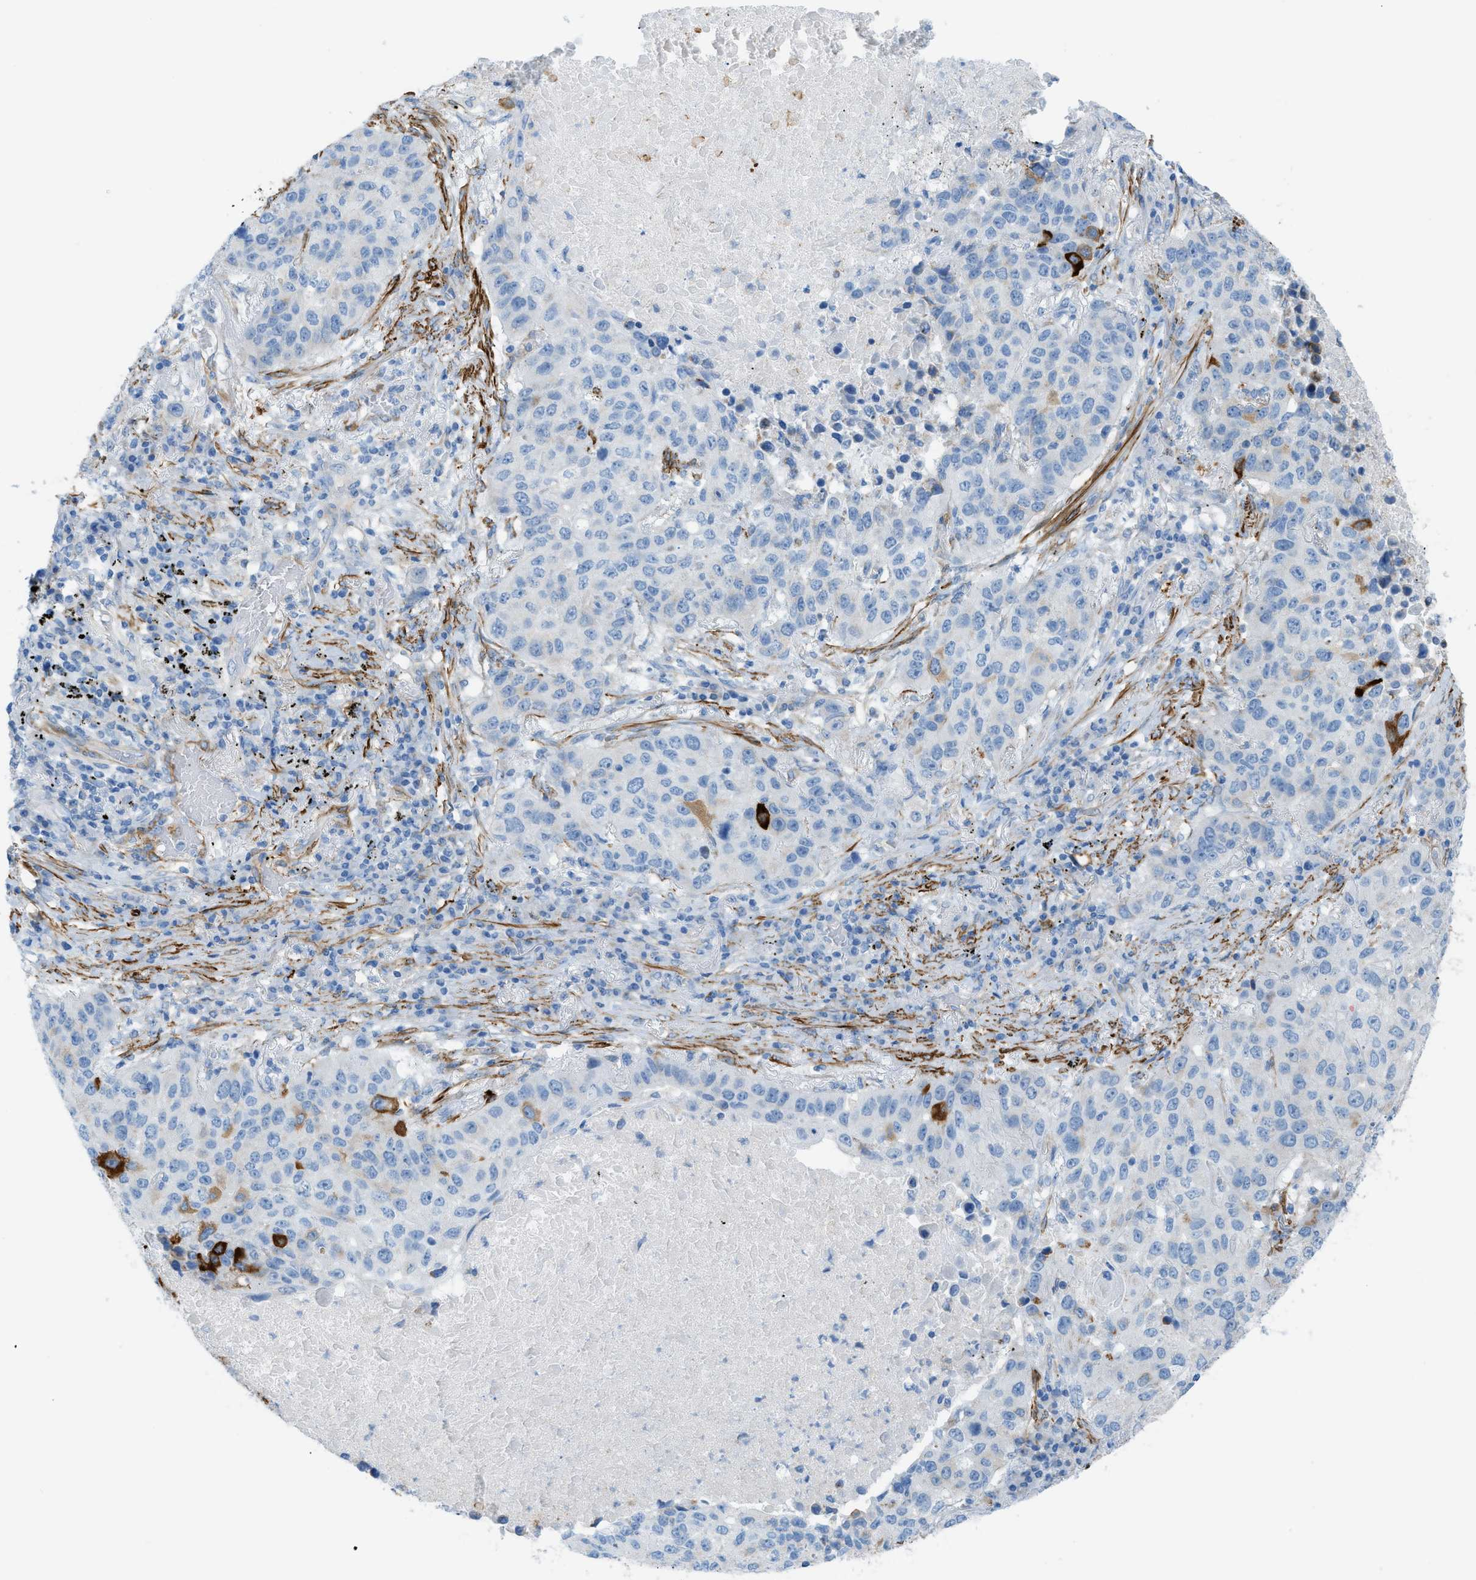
{"staining": {"intensity": "negative", "quantity": "none", "location": "none"}, "tissue": "lung cancer", "cell_type": "Tumor cells", "image_type": "cancer", "snomed": [{"axis": "morphology", "description": "Squamous cell carcinoma, NOS"}, {"axis": "topography", "description": "Lung"}], "caption": "Lung squamous cell carcinoma stained for a protein using immunohistochemistry demonstrates no positivity tumor cells.", "gene": "MYH11", "patient": {"sex": "male", "age": 57}}